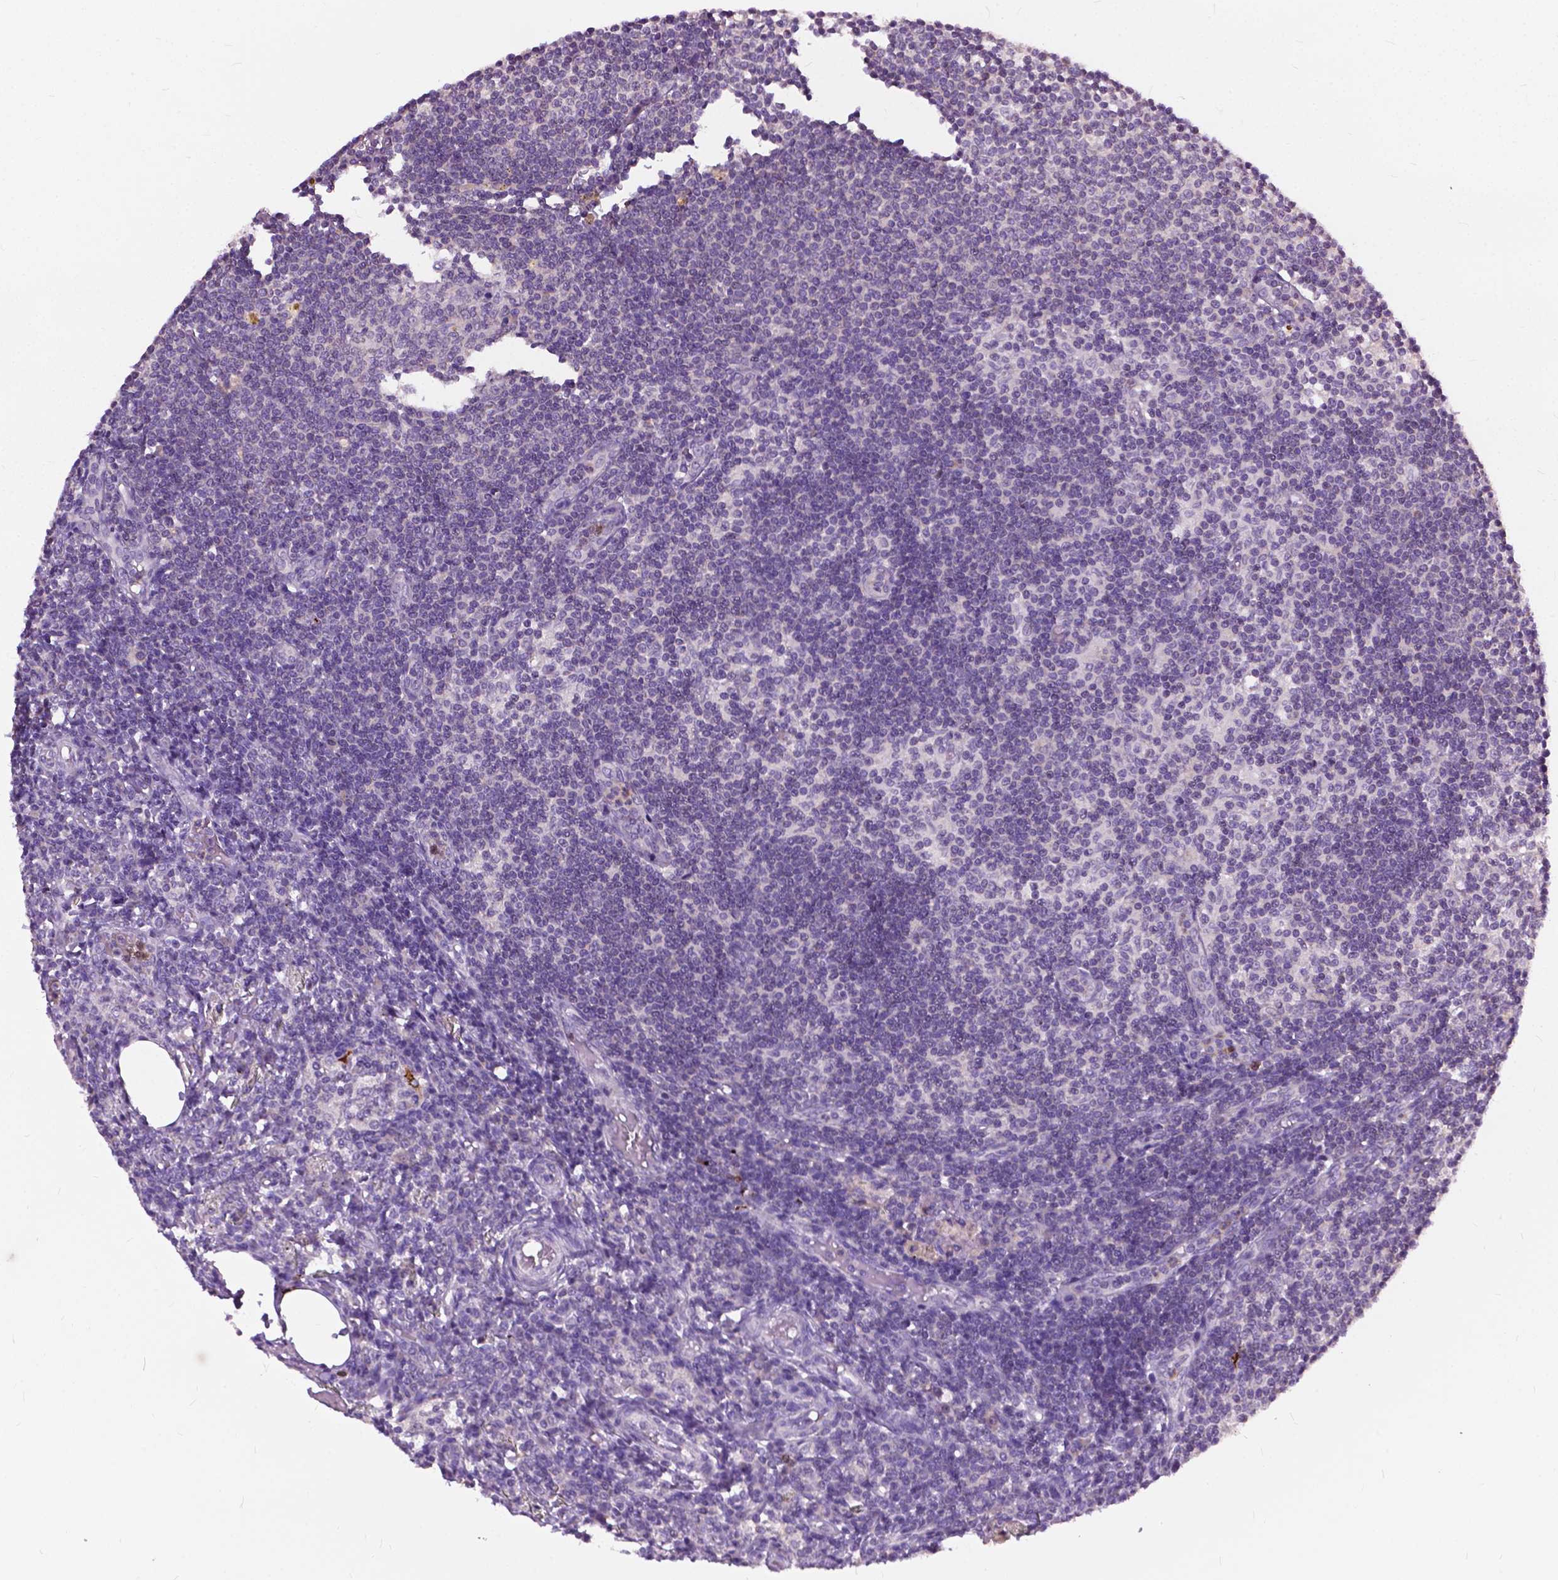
{"staining": {"intensity": "negative", "quantity": "none", "location": "none"}, "tissue": "lymph node", "cell_type": "Germinal center cells", "image_type": "normal", "snomed": [{"axis": "morphology", "description": "Normal tissue, NOS"}, {"axis": "topography", "description": "Lymph node"}], "caption": "Image shows no significant protein positivity in germinal center cells of normal lymph node.", "gene": "TTC9B", "patient": {"sex": "female", "age": 69}}